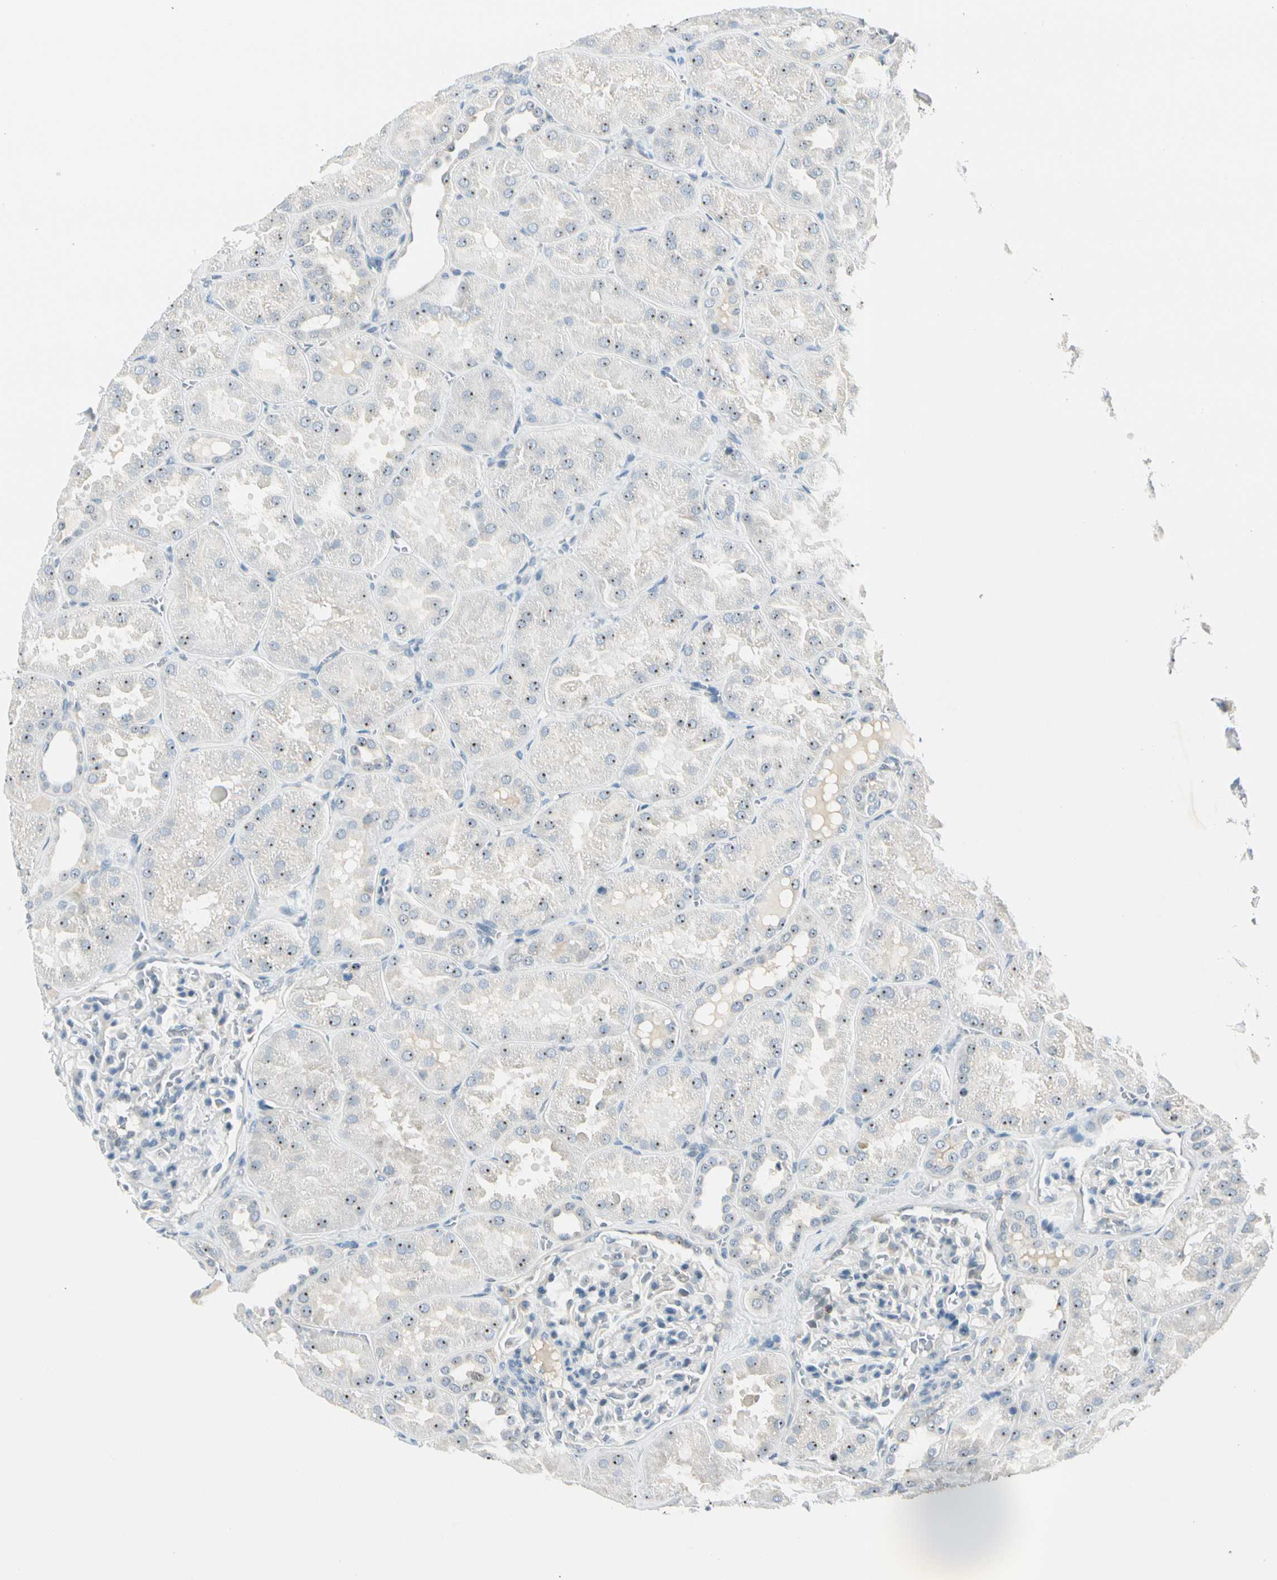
{"staining": {"intensity": "negative", "quantity": "none", "location": "none"}, "tissue": "kidney", "cell_type": "Cells in glomeruli", "image_type": "normal", "snomed": [{"axis": "morphology", "description": "Normal tissue, NOS"}, {"axis": "topography", "description": "Kidney"}], "caption": "Image shows no protein positivity in cells in glomeruli of benign kidney.", "gene": "ZSCAN1", "patient": {"sex": "male", "age": 28}}